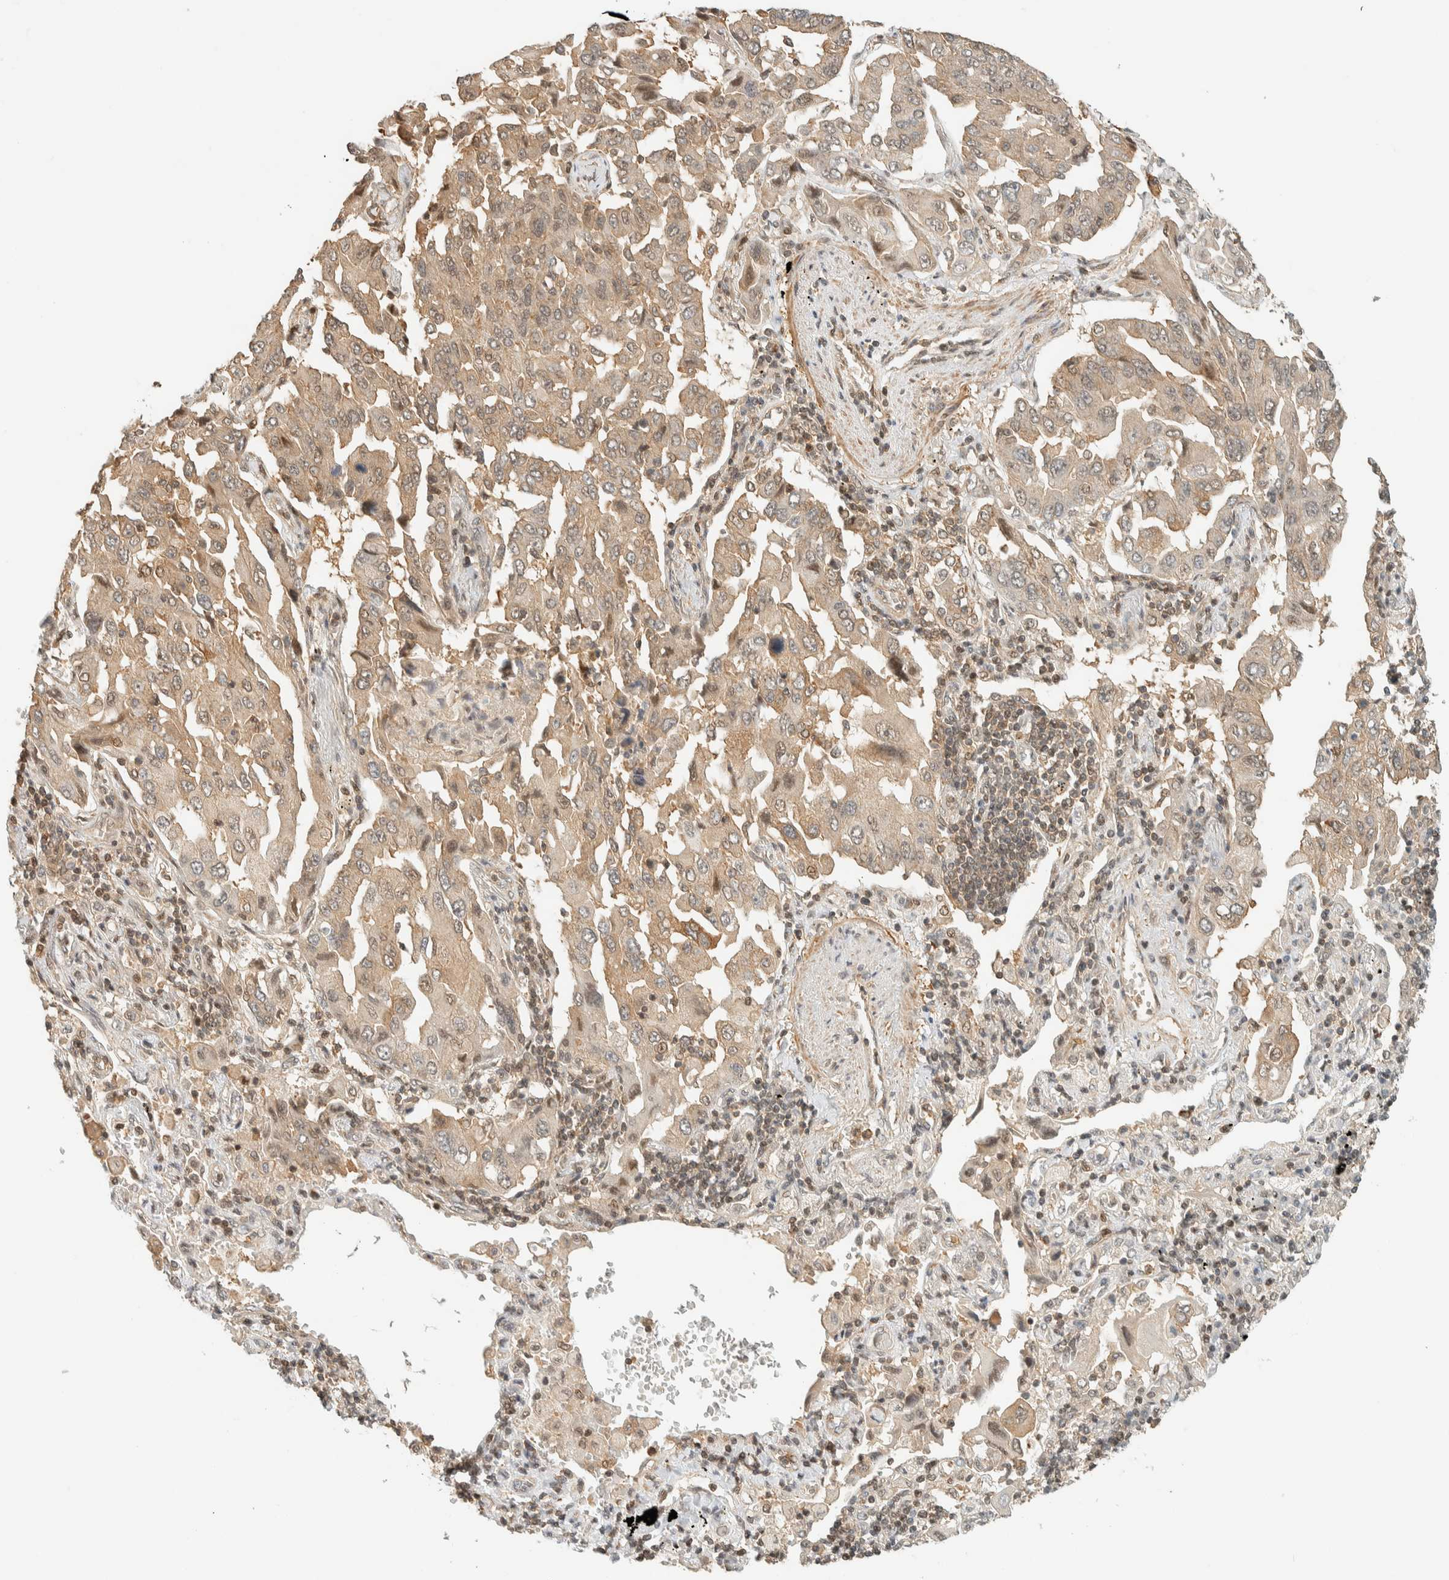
{"staining": {"intensity": "weak", "quantity": ">75%", "location": "cytoplasmic/membranous"}, "tissue": "lung cancer", "cell_type": "Tumor cells", "image_type": "cancer", "snomed": [{"axis": "morphology", "description": "Adenocarcinoma, NOS"}, {"axis": "topography", "description": "Lung"}], "caption": "Protein analysis of adenocarcinoma (lung) tissue exhibits weak cytoplasmic/membranous staining in about >75% of tumor cells. The staining was performed using DAB, with brown indicating positive protein expression. Nuclei are stained blue with hematoxylin.", "gene": "ARFGEF1", "patient": {"sex": "female", "age": 65}}